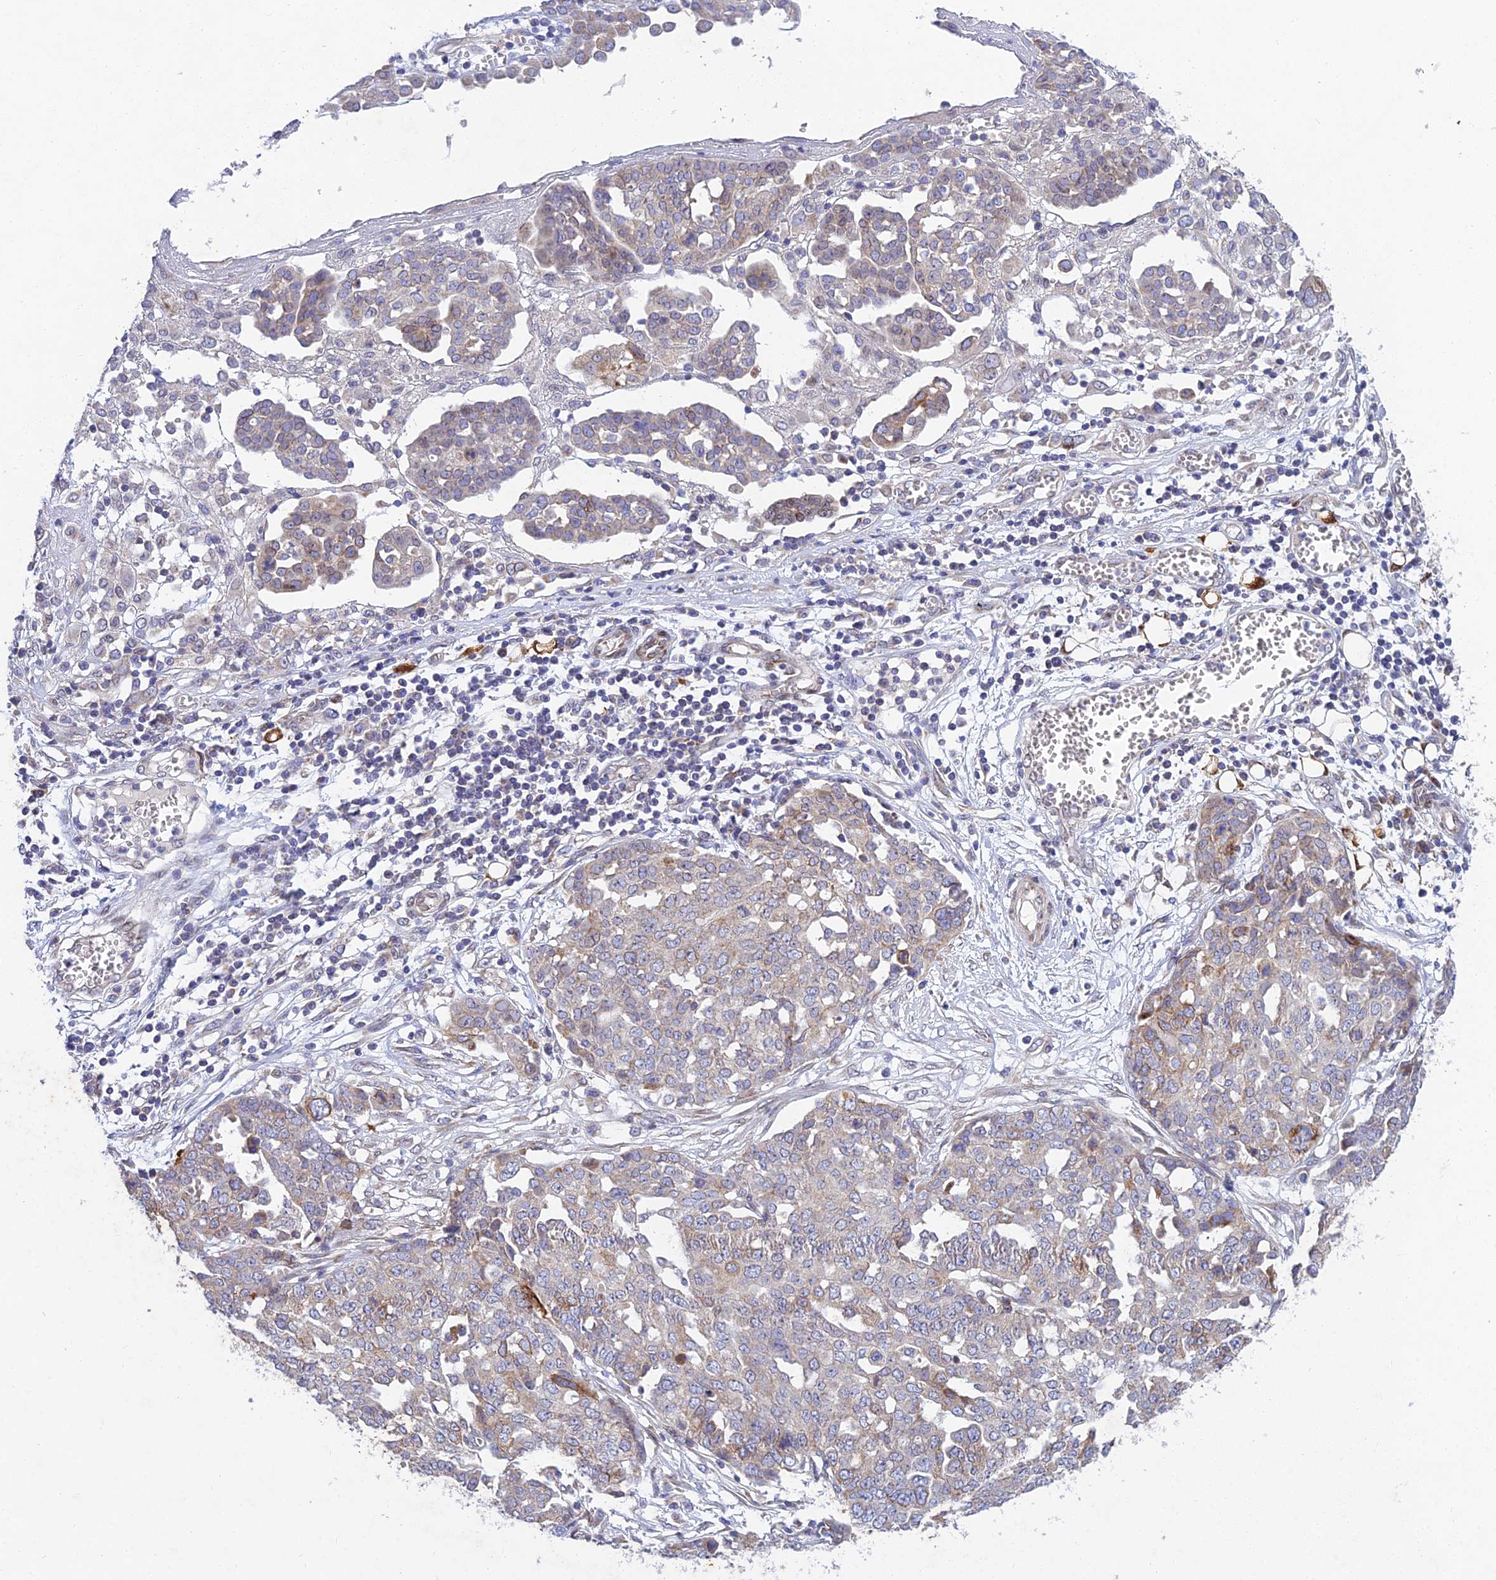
{"staining": {"intensity": "weak", "quantity": "<25%", "location": "cytoplasmic/membranous"}, "tissue": "ovarian cancer", "cell_type": "Tumor cells", "image_type": "cancer", "snomed": [{"axis": "morphology", "description": "Cystadenocarcinoma, serous, NOS"}, {"axis": "topography", "description": "Soft tissue"}, {"axis": "topography", "description": "Ovary"}], "caption": "Tumor cells are negative for brown protein staining in serous cystadenocarcinoma (ovarian).", "gene": "MGAT2", "patient": {"sex": "female", "age": 57}}